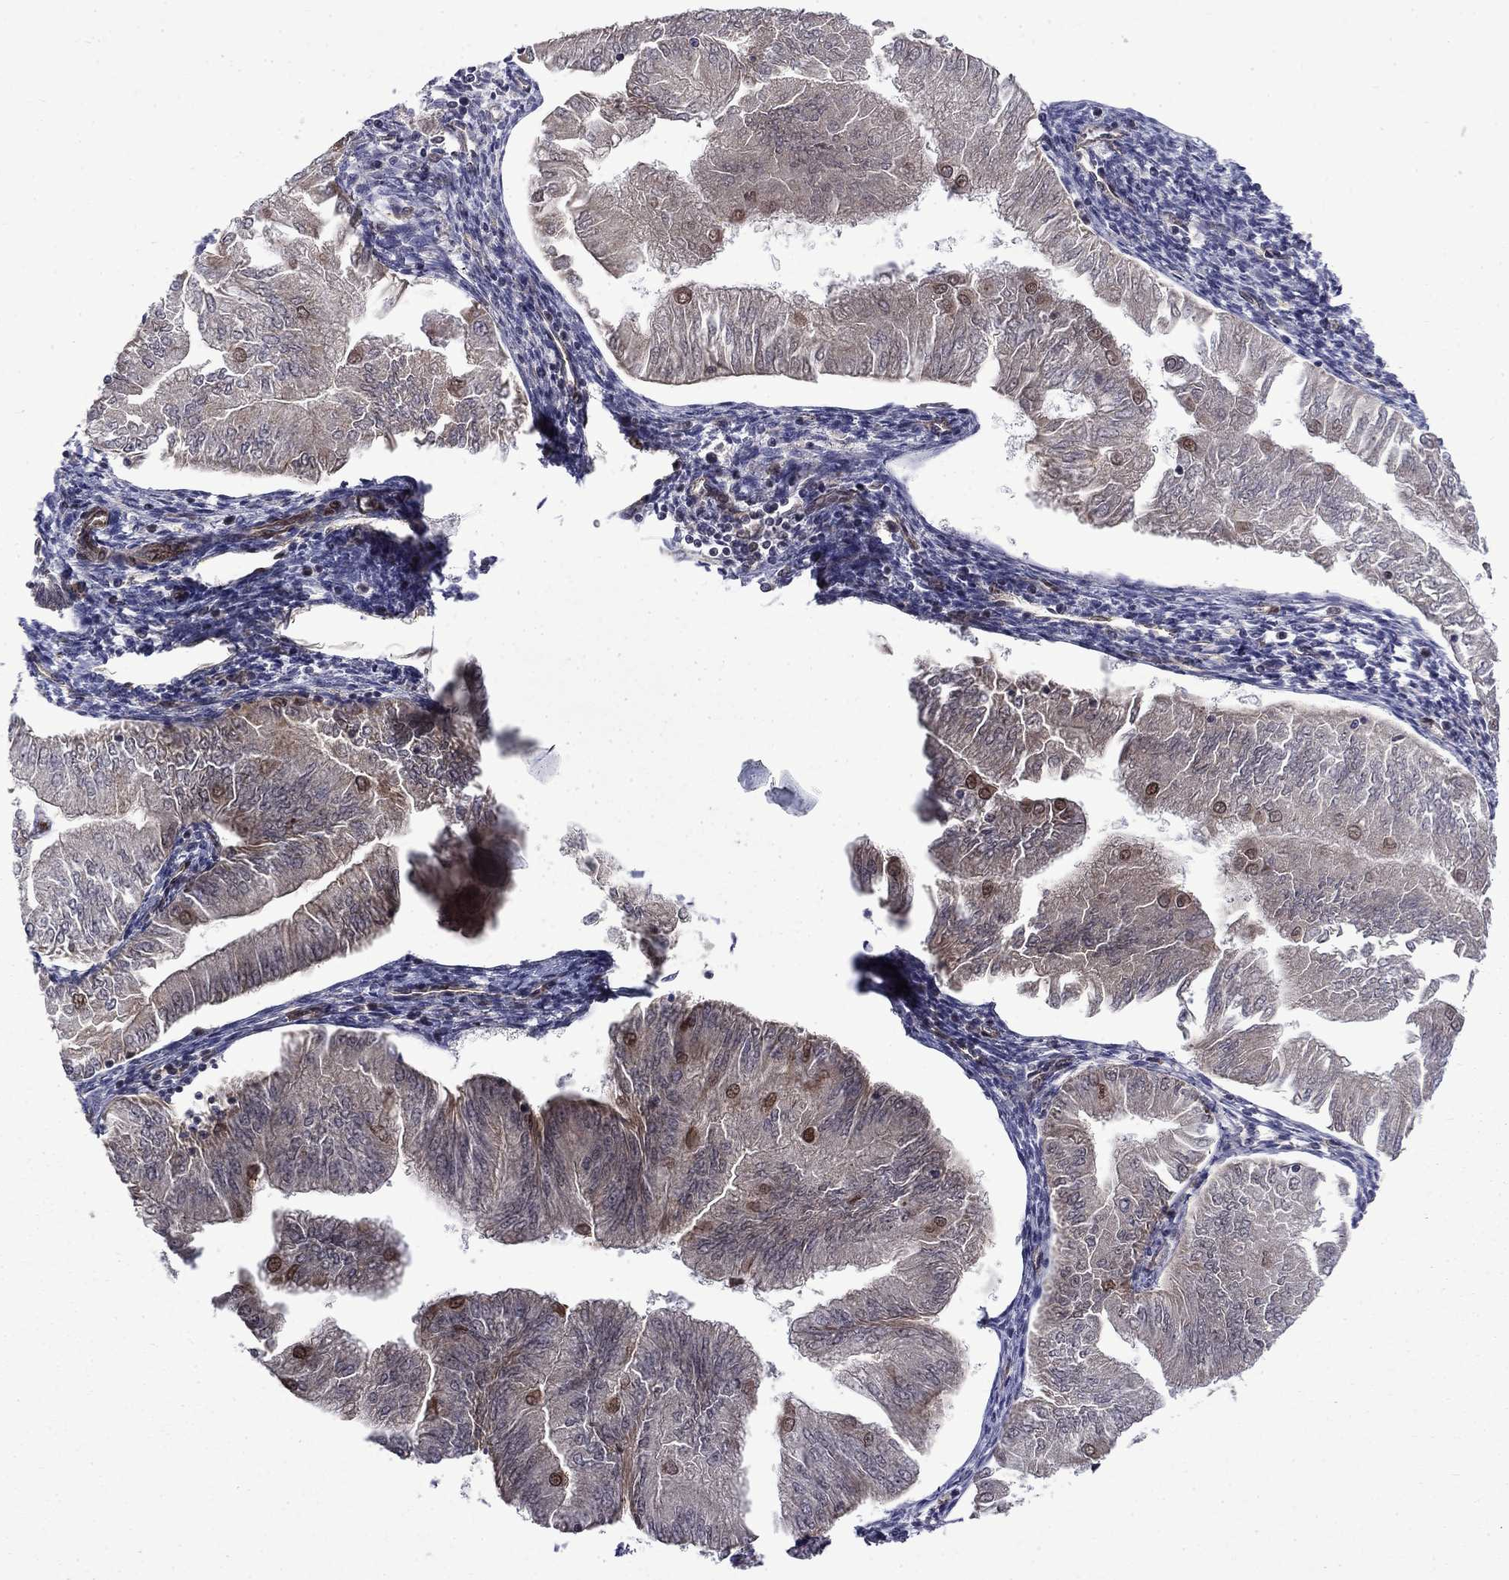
{"staining": {"intensity": "negative", "quantity": "none", "location": "none"}, "tissue": "endometrial cancer", "cell_type": "Tumor cells", "image_type": "cancer", "snomed": [{"axis": "morphology", "description": "Adenocarcinoma, NOS"}, {"axis": "topography", "description": "Endometrium"}], "caption": "Immunohistochemistry (IHC) image of human adenocarcinoma (endometrial) stained for a protein (brown), which displays no staining in tumor cells.", "gene": "KPNA3", "patient": {"sex": "female", "age": 53}}